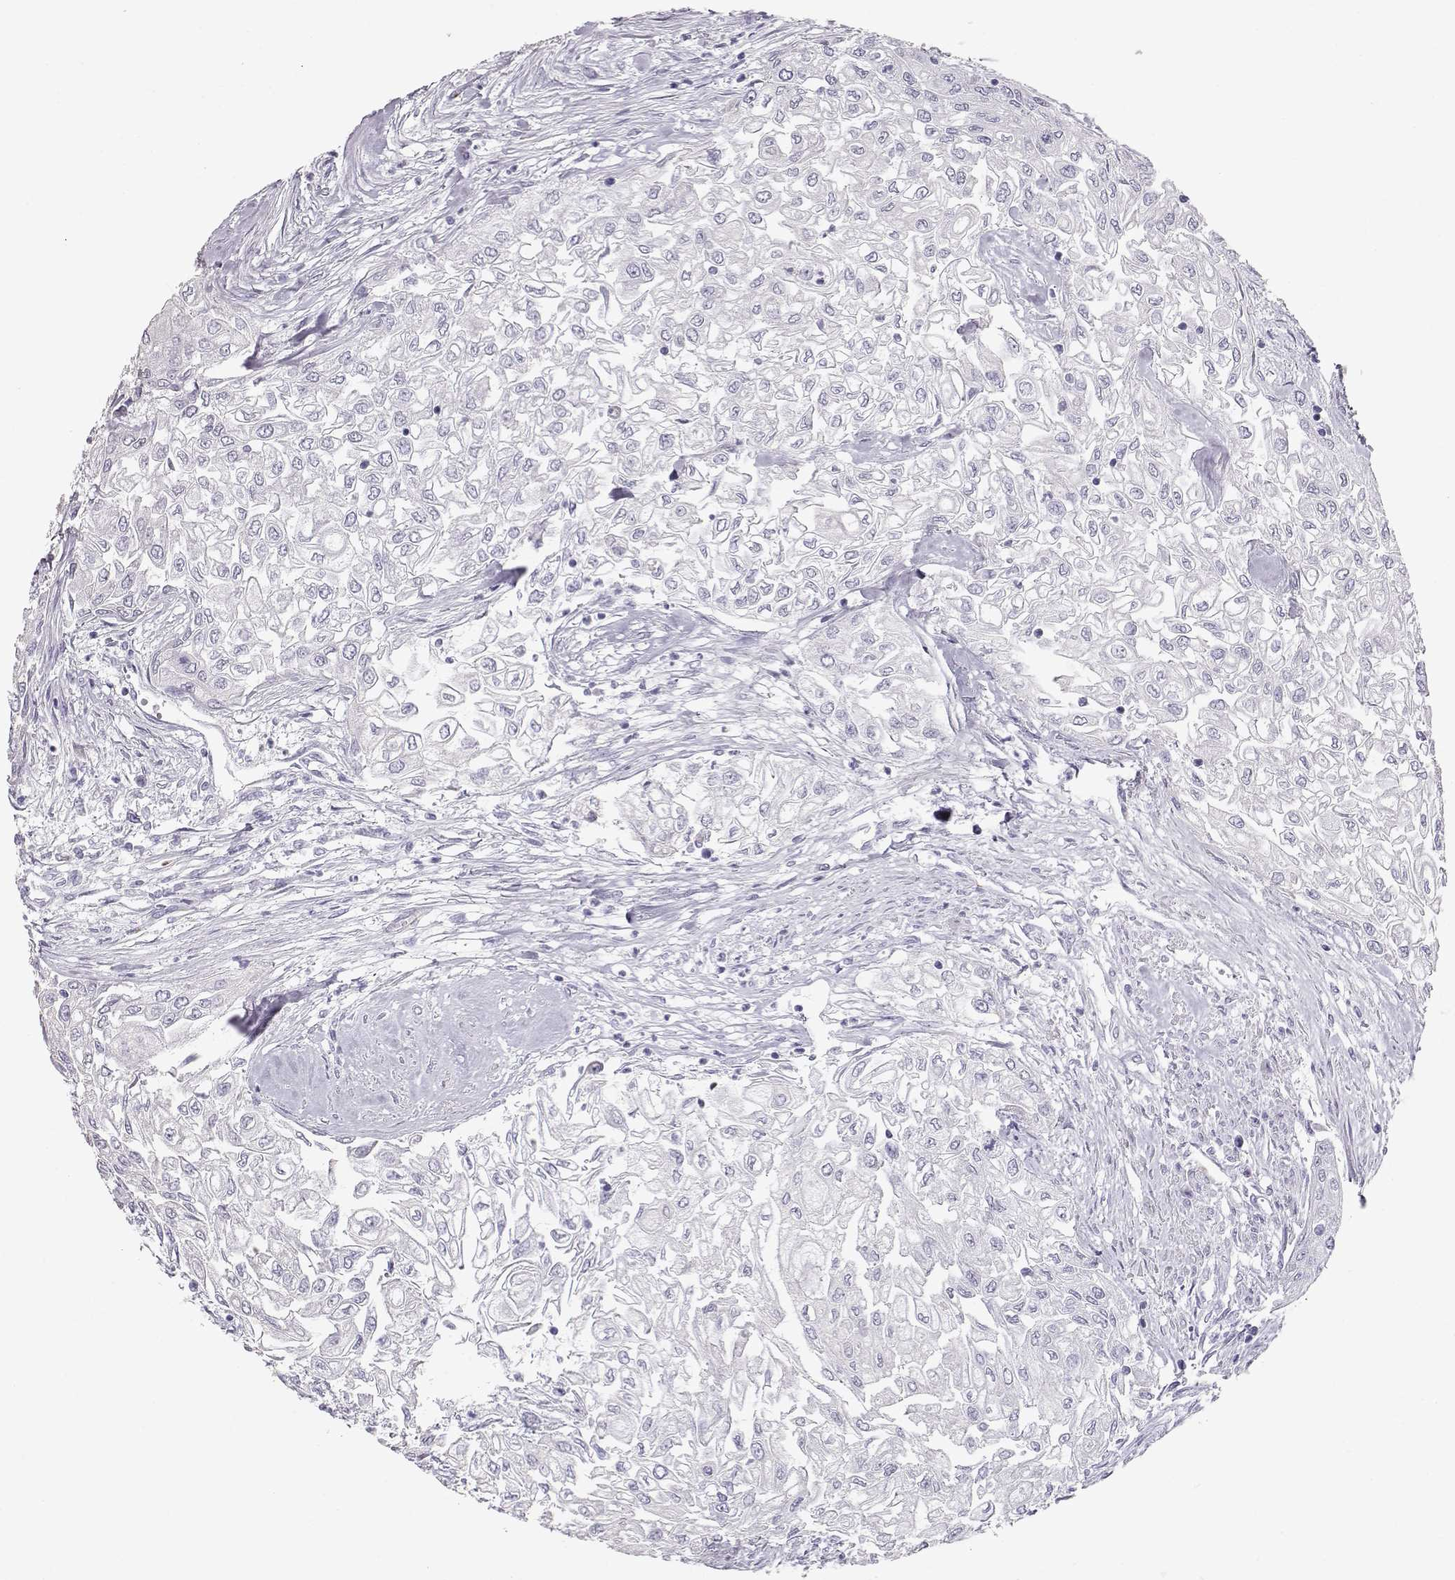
{"staining": {"intensity": "negative", "quantity": "none", "location": "none"}, "tissue": "urothelial cancer", "cell_type": "Tumor cells", "image_type": "cancer", "snomed": [{"axis": "morphology", "description": "Urothelial carcinoma, High grade"}, {"axis": "topography", "description": "Urinary bladder"}], "caption": "High magnification brightfield microscopy of urothelial cancer stained with DAB (3,3'-diaminobenzidine) (brown) and counterstained with hematoxylin (blue): tumor cells show no significant expression.", "gene": "RD3", "patient": {"sex": "male", "age": 62}}